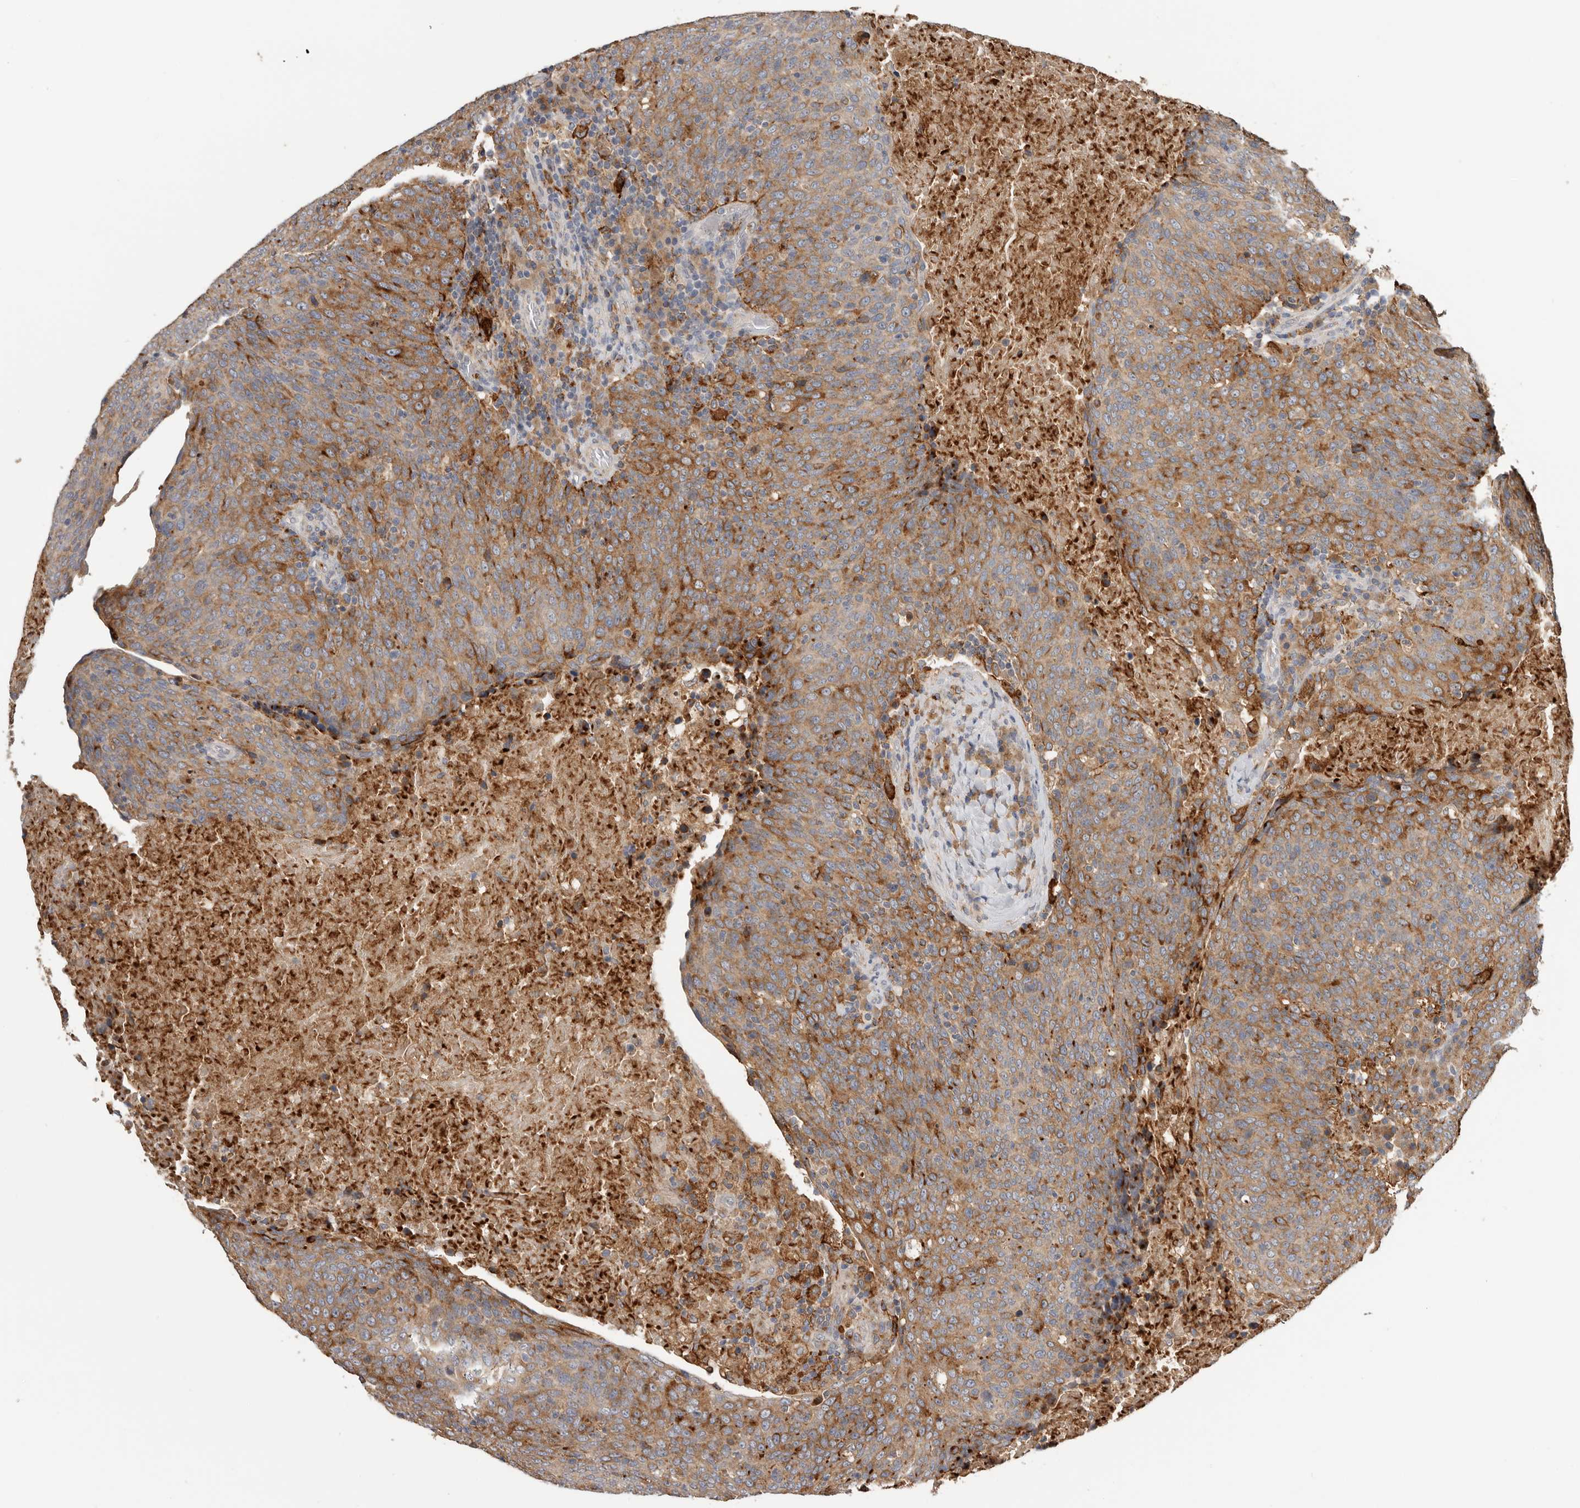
{"staining": {"intensity": "moderate", "quantity": ">75%", "location": "cytoplasmic/membranous"}, "tissue": "head and neck cancer", "cell_type": "Tumor cells", "image_type": "cancer", "snomed": [{"axis": "morphology", "description": "Squamous cell carcinoma, NOS"}, {"axis": "morphology", "description": "Squamous cell carcinoma, metastatic, NOS"}, {"axis": "topography", "description": "Lymph node"}, {"axis": "topography", "description": "Head-Neck"}], "caption": "Head and neck metastatic squamous cell carcinoma was stained to show a protein in brown. There is medium levels of moderate cytoplasmic/membranous staining in approximately >75% of tumor cells. The staining was performed using DAB, with brown indicating positive protein expression. Nuclei are stained blue with hematoxylin.", "gene": "TFRC", "patient": {"sex": "male", "age": 62}}